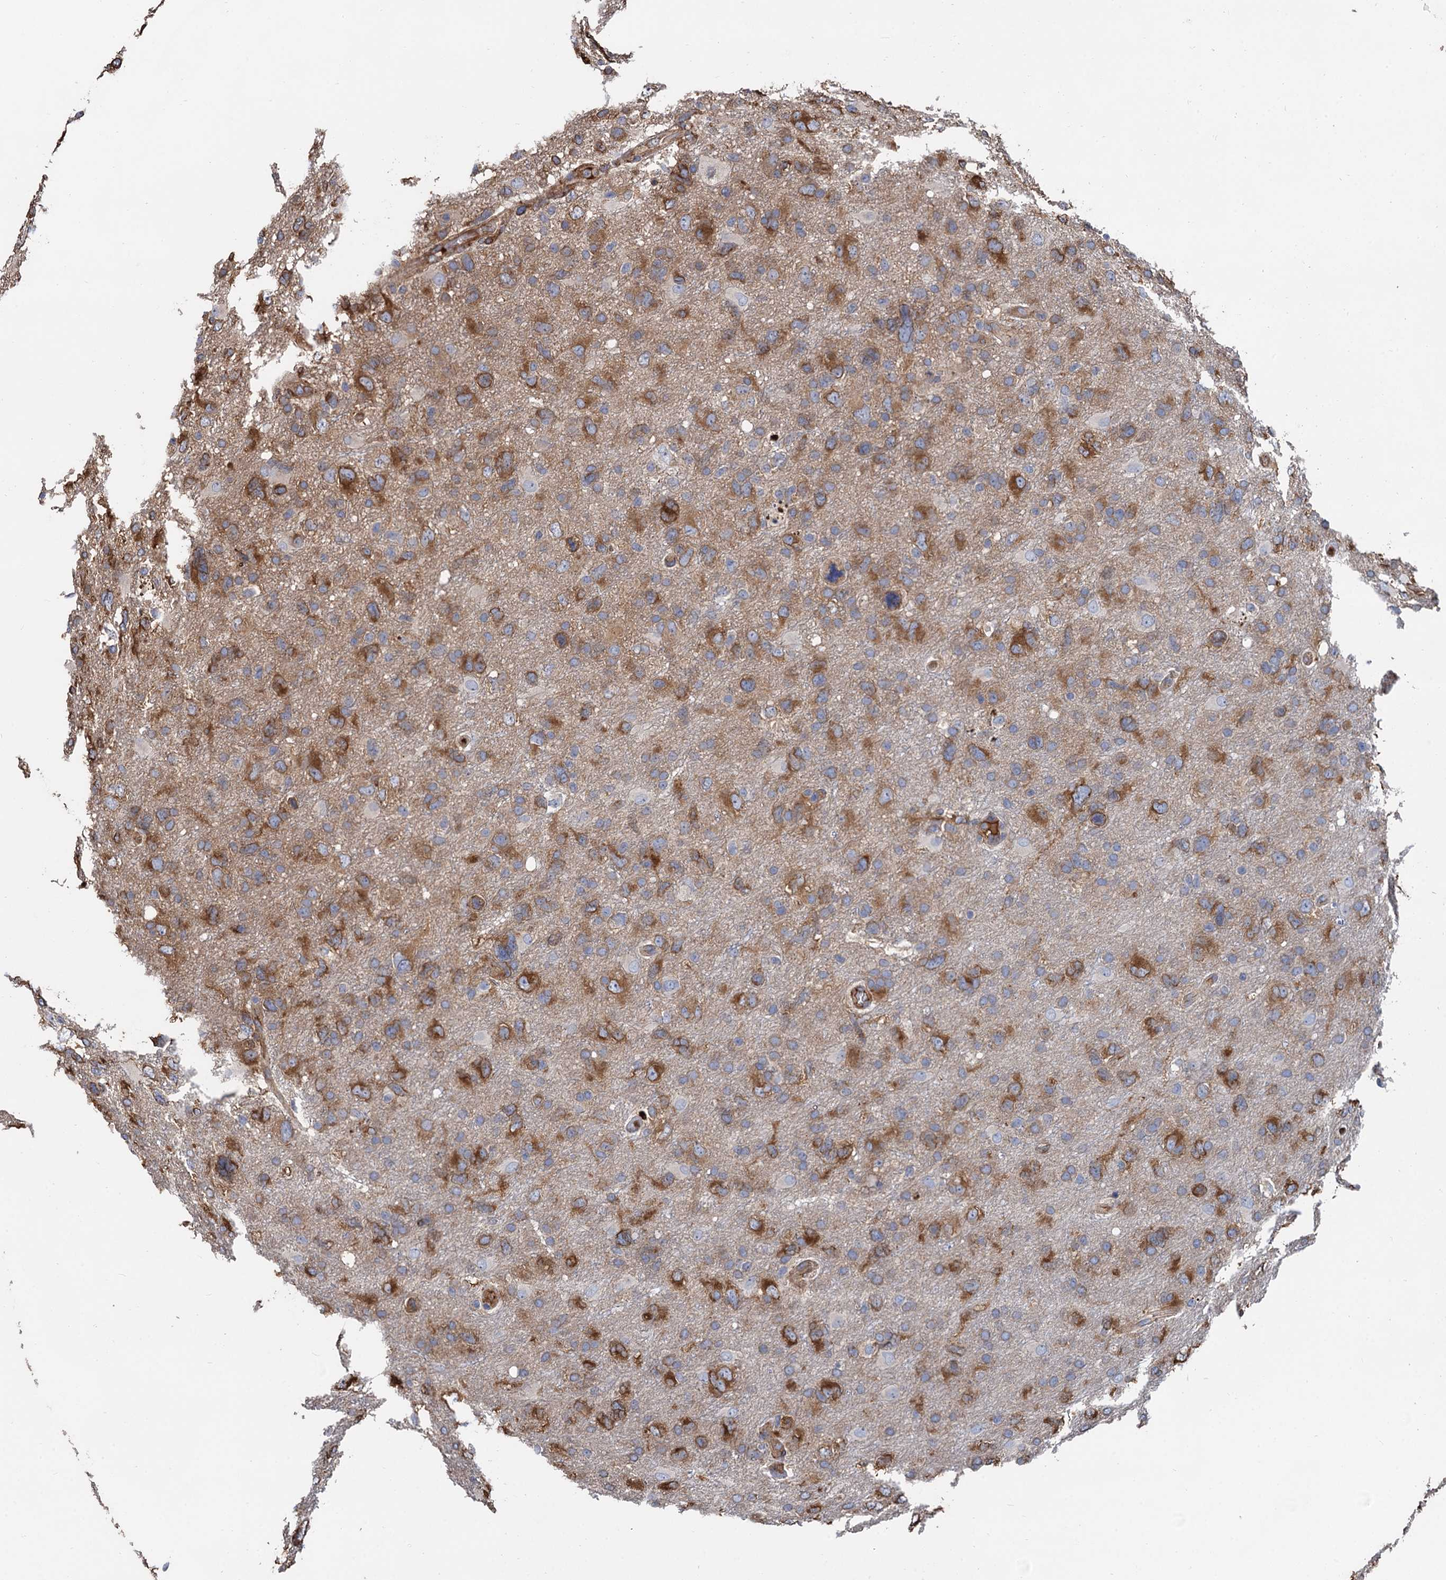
{"staining": {"intensity": "moderate", "quantity": ">75%", "location": "cytoplasmic/membranous"}, "tissue": "glioma", "cell_type": "Tumor cells", "image_type": "cancer", "snomed": [{"axis": "morphology", "description": "Glioma, malignant, High grade"}, {"axis": "topography", "description": "Brain"}], "caption": "The immunohistochemical stain shows moderate cytoplasmic/membranous staining in tumor cells of glioma tissue.", "gene": "CNNM1", "patient": {"sex": "male", "age": 61}}